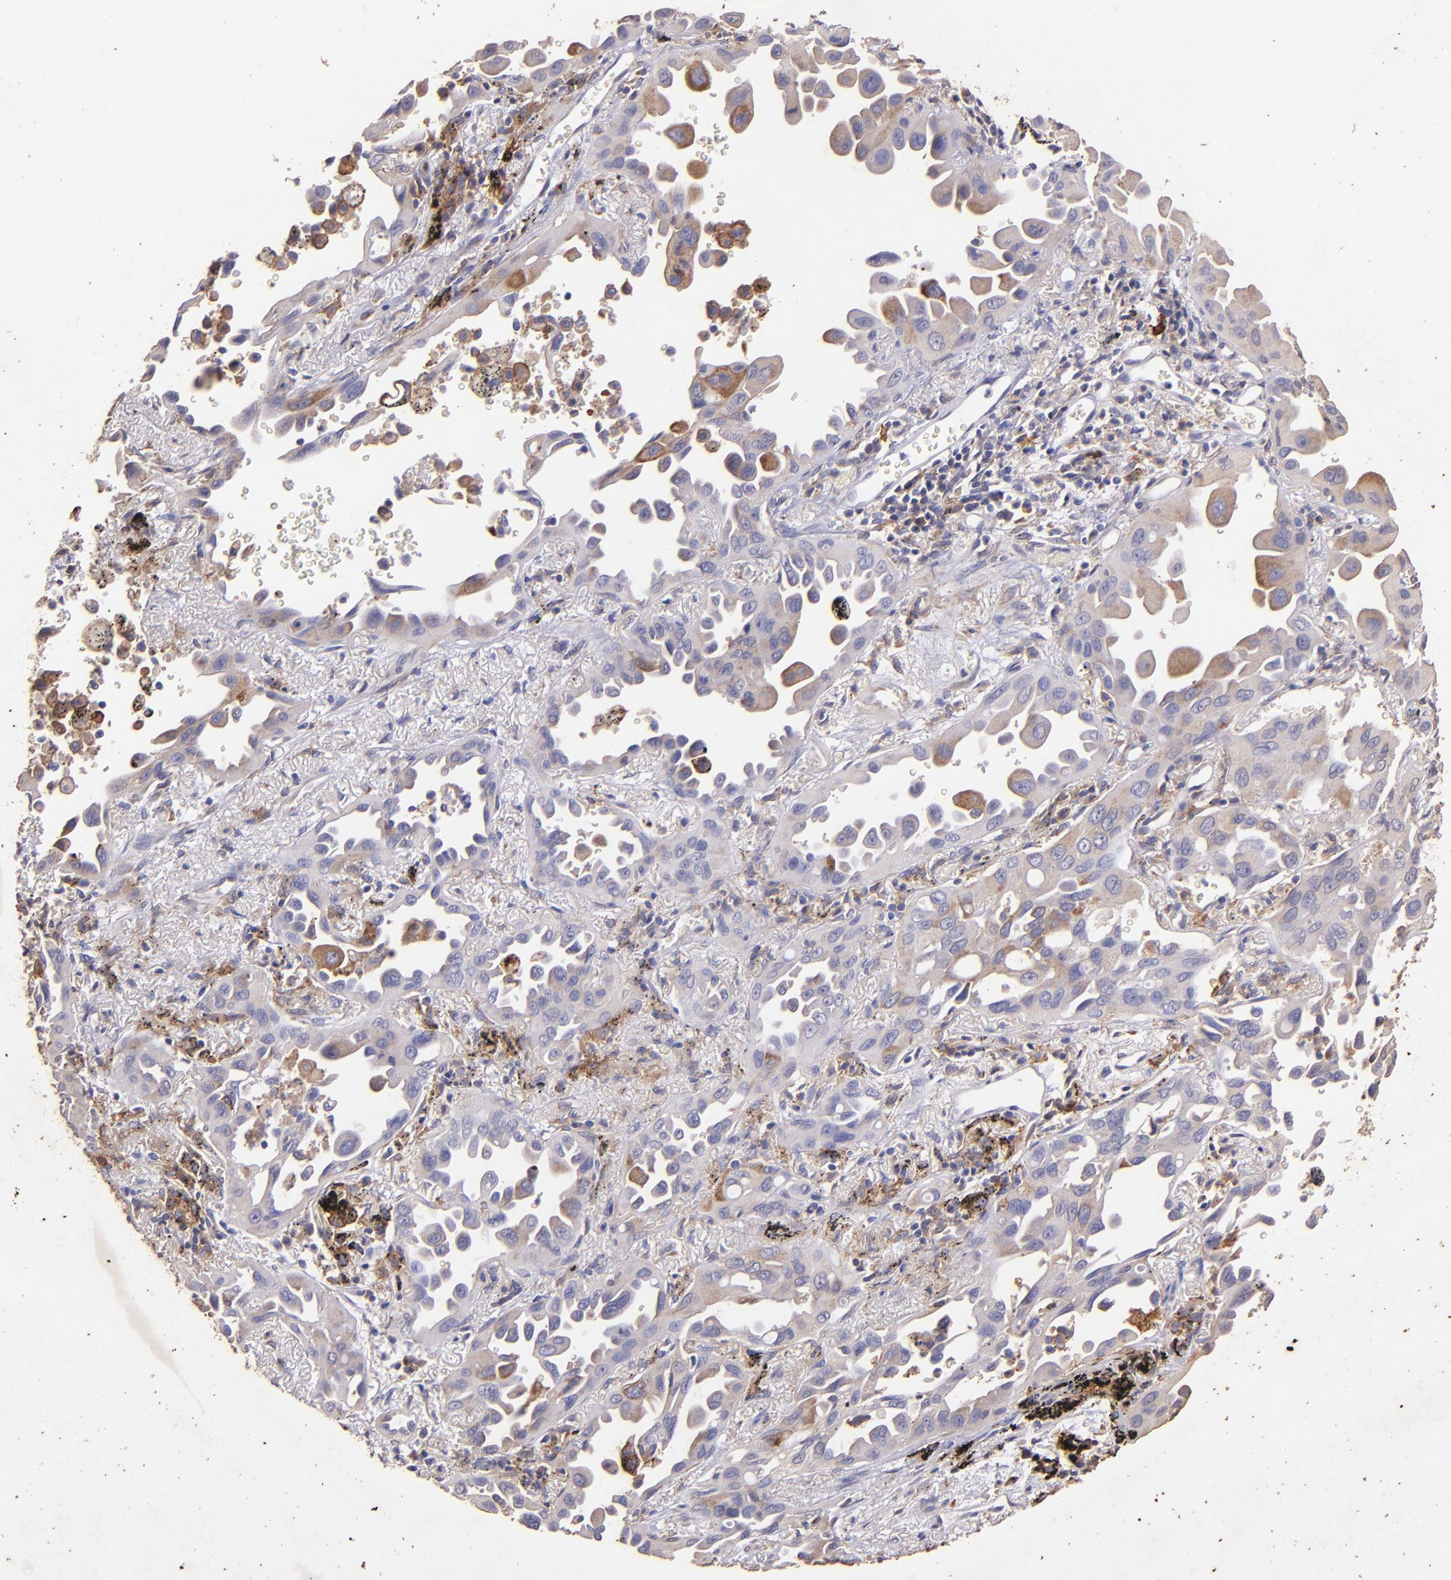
{"staining": {"intensity": "moderate", "quantity": ">75%", "location": "cytoplasmic/membranous"}, "tissue": "lung cancer", "cell_type": "Tumor cells", "image_type": "cancer", "snomed": [{"axis": "morphology", "description": "Adenocarcinoma, NOS"}, {"axis": "topography", "description": "Lung"}], "caption": "Brown immunohistochemical staining in human adenocarcinoma (lung) displays moderate cytoplasmic/membranous positivity in about >75% of tumor cells.", "gene": "RET", "patient": {"sex": "male", "age": 68}}